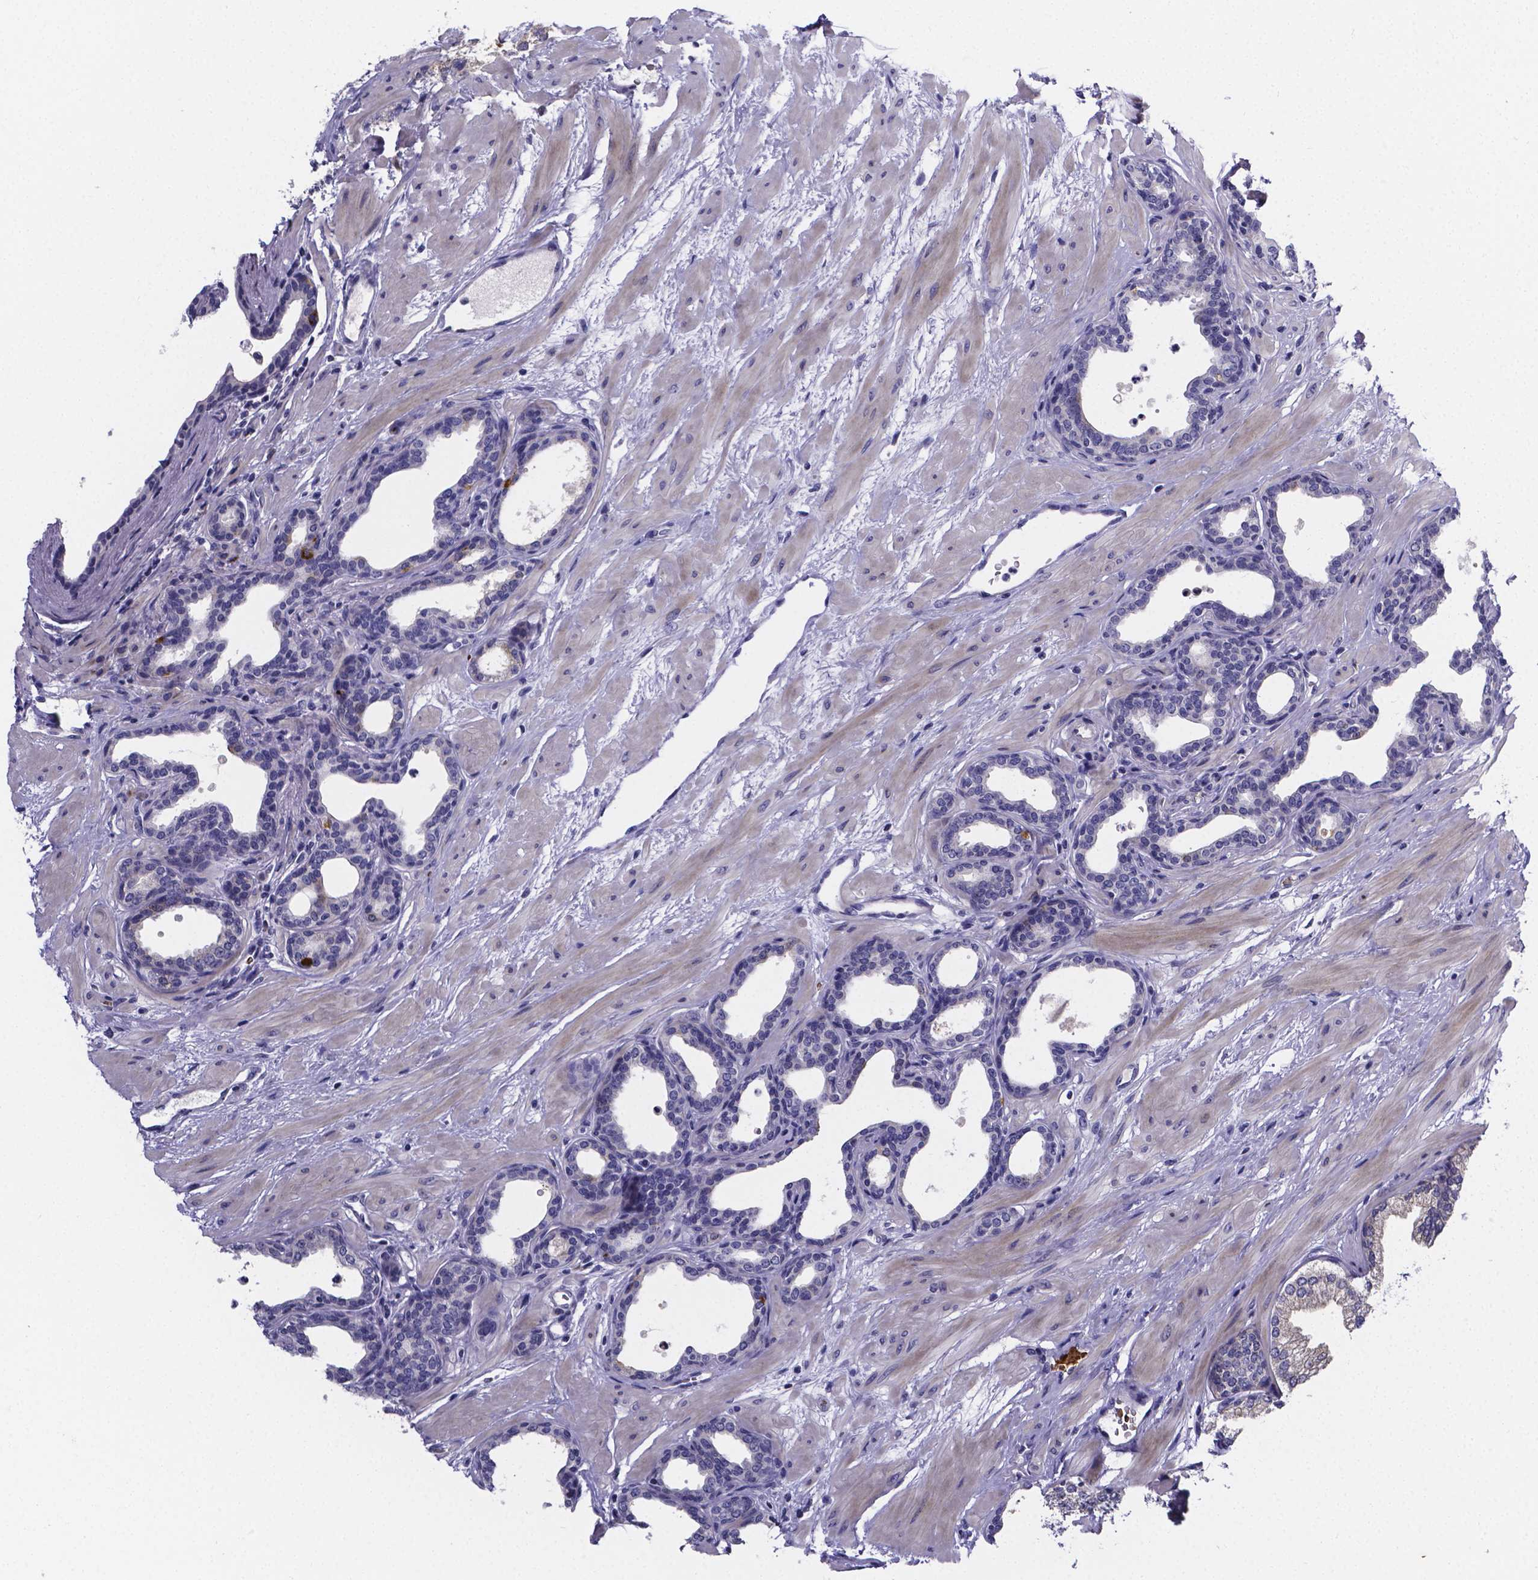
{"staining": {"intensity": "negative", "quantity": "none", "location": "none"}, "tissue": "prostate", "cell_type": "Glandular cells", "image_type": "normal", "snomed": [{"axis": "morphology", "description": "Normal tissue, NOS"}, {"axis": "topography", "description": "Prostate"}], "caption": "There is no significant expression in glandular cells of prostate. (DAB (3,3'-diaminobenzidine) immunohistochemistry (IHC) visualized using brightfield microscopy, high magnification).", "gene": "GABRA3", "patient": {"sex": "male", "age": 37}}